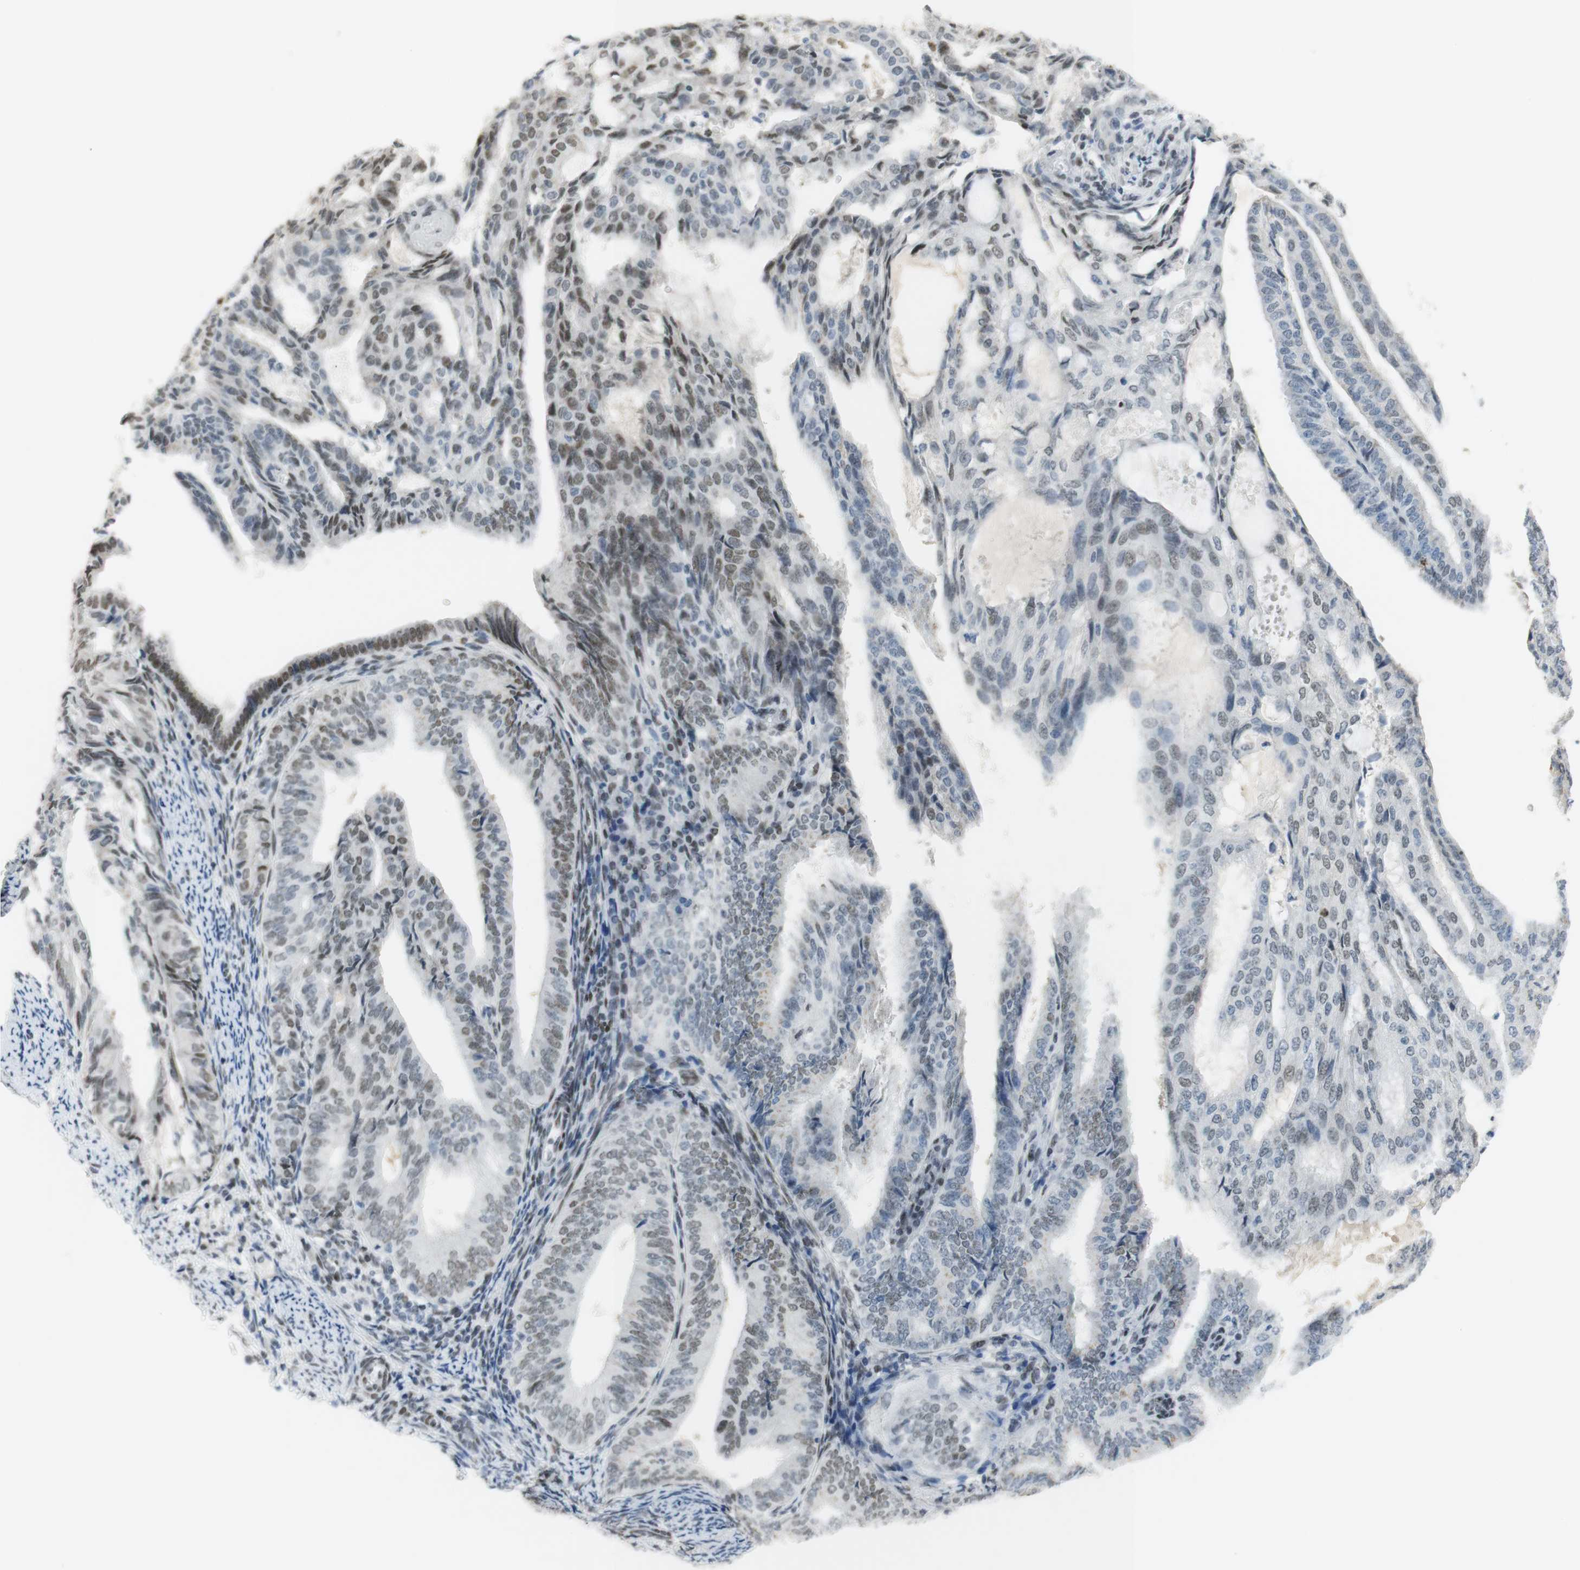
{"staining": {"intensity": "weak", "quantity": "25%-75%", "location": "nuclear"}, "tissue": "endometrial cancer", "cell_type": "Tumor cells", "image_type": "cancer", "snomed": [{"axis": "morphology", "description": "Adenocarcinoma, NOS"}, {"axis": "topography", "description": "Endometrium"}], "caption": "Human endometrial adenocarcinoma stained with a protein marker demonstrates weak staining in tumor cells.", "gene": "BMI1", "patient": {"sex": "female", "age": 58}}